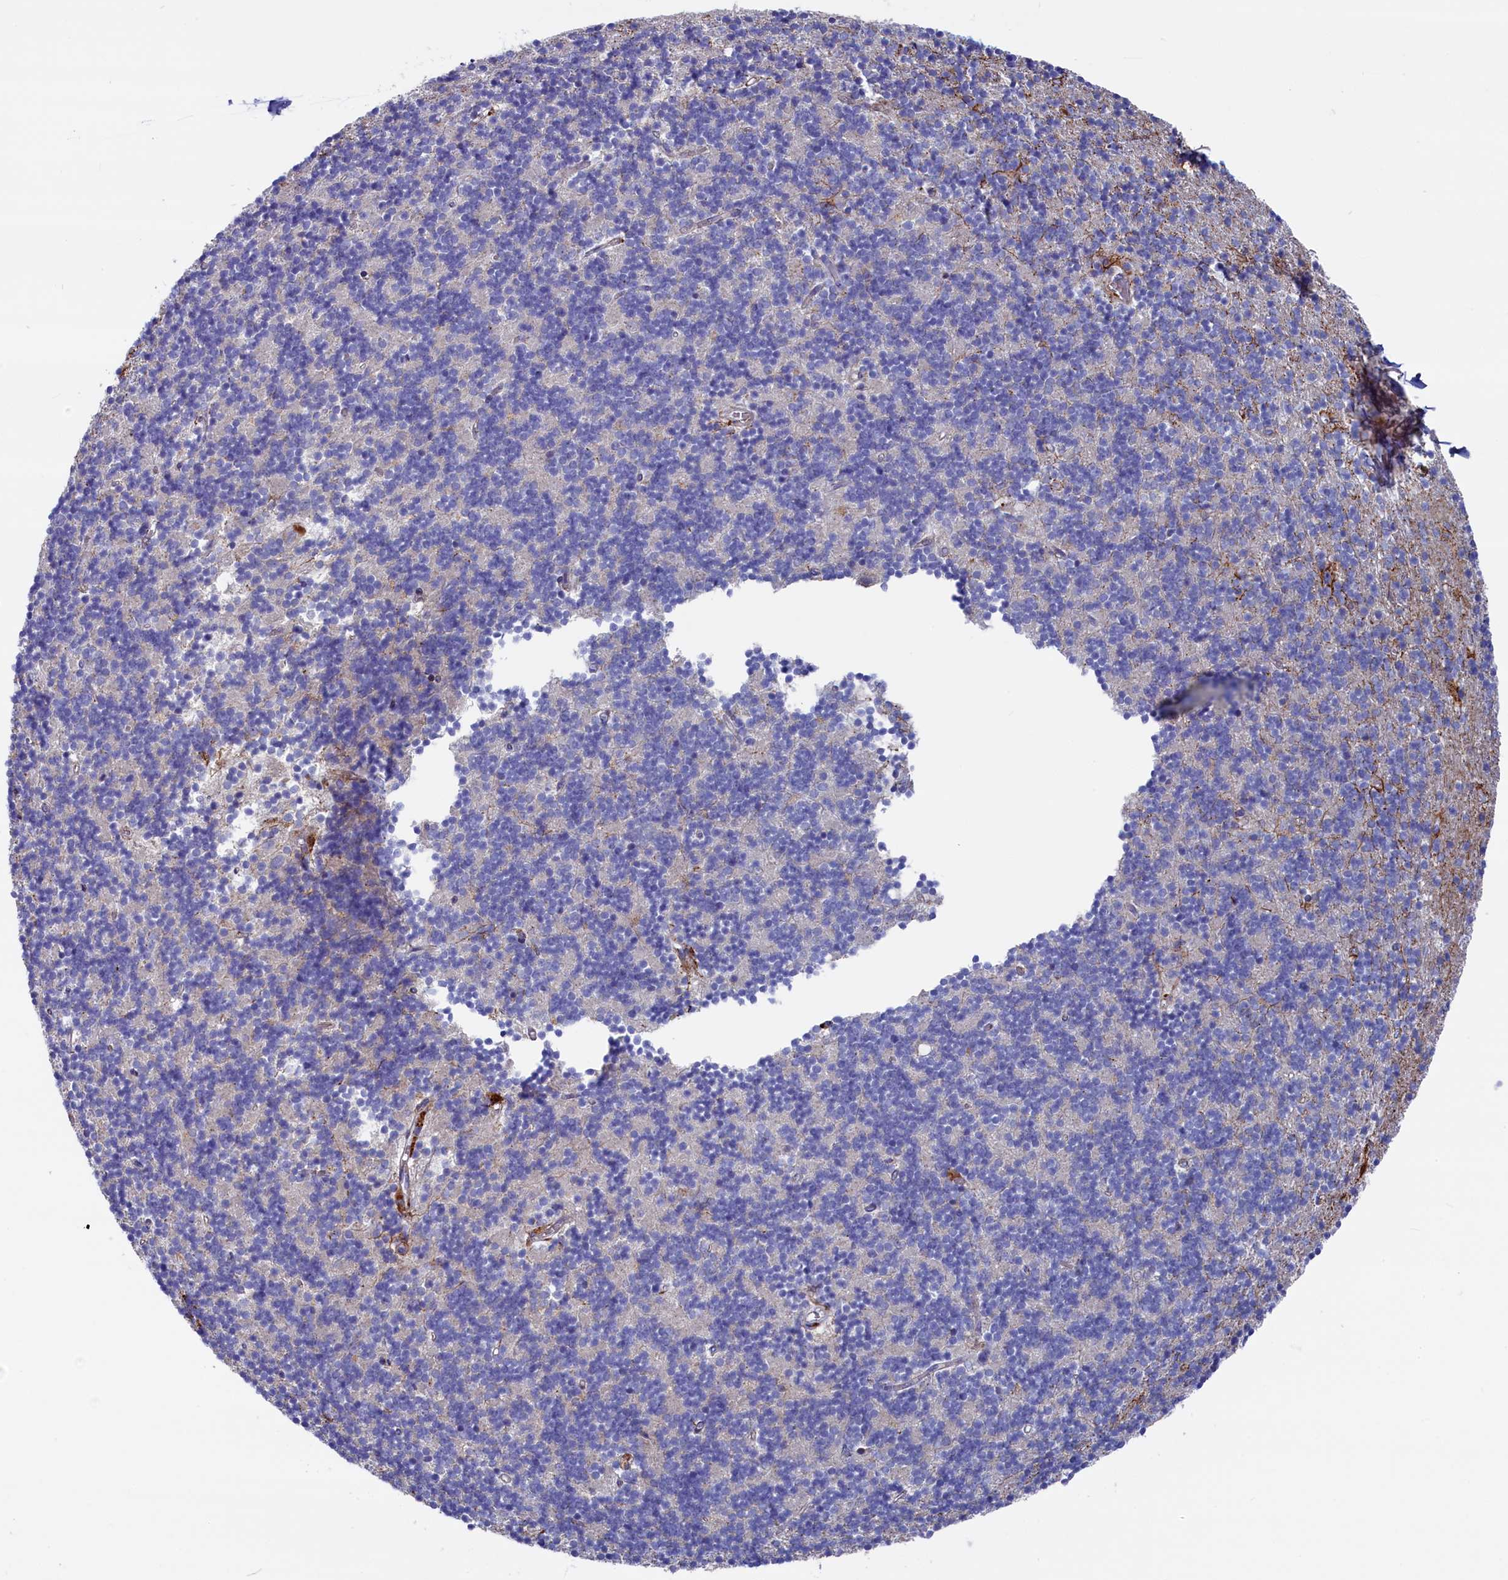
{"staining": {"intensity": "negative", "quantity": "none", "location": "none"}, "tissue": "cerebellum", "cell_type": "Cells in granular layer", "image_type": "normal", "snomed": [{"axis": "morphology", "description": "Normal tissue, NOS"}, {"axis": "topography", "description": "Cerebellum"}], "caption": "Cells in granular layer are negative for protein expression in unremarkable human cerebellum. Nuclei are stained in blue.", "gene": "NUDT7", "patient": {"sex": "male", "age": 54}}